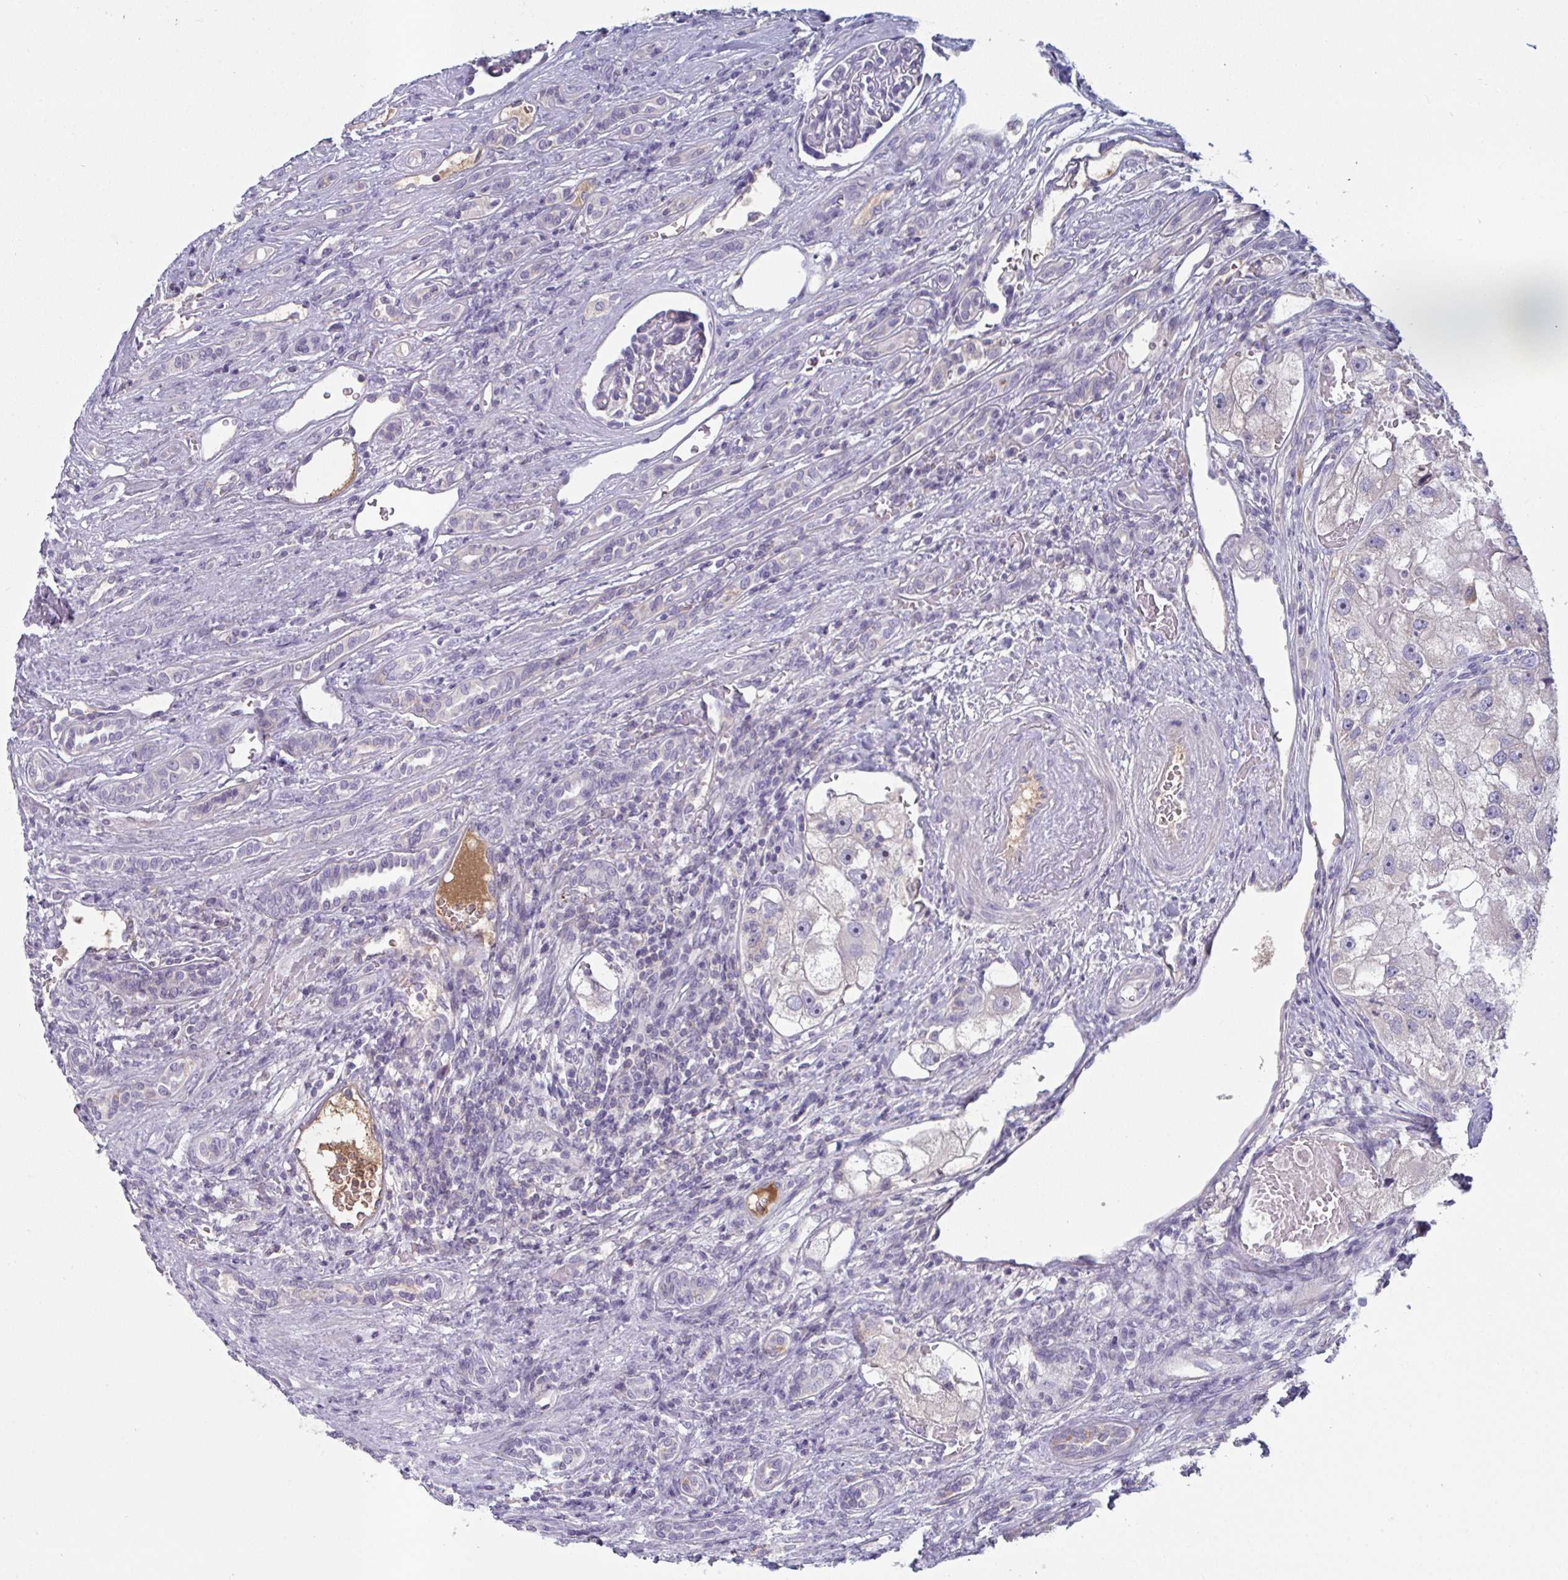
{"staining": {"intensity": "negative", "quantity": "none", "location": "none"}, "tissue": "renal cancer", "cell_type": "Tumor cells", "image_type": "cancer", "snomed": [{"axis": "morphology", "description": "Adenocarcinoma, NOS"}, {"axis": "topography", "description": "Kidney"}], "caption": "DAB (3,3'-diaminobenzidine) immunohistochemical staining of adenocarcinoma (renal) demonstrates no significant expression in tumor cells.", "gene": "HGFAC", "patient": {"sex": "male", "age": 63}}